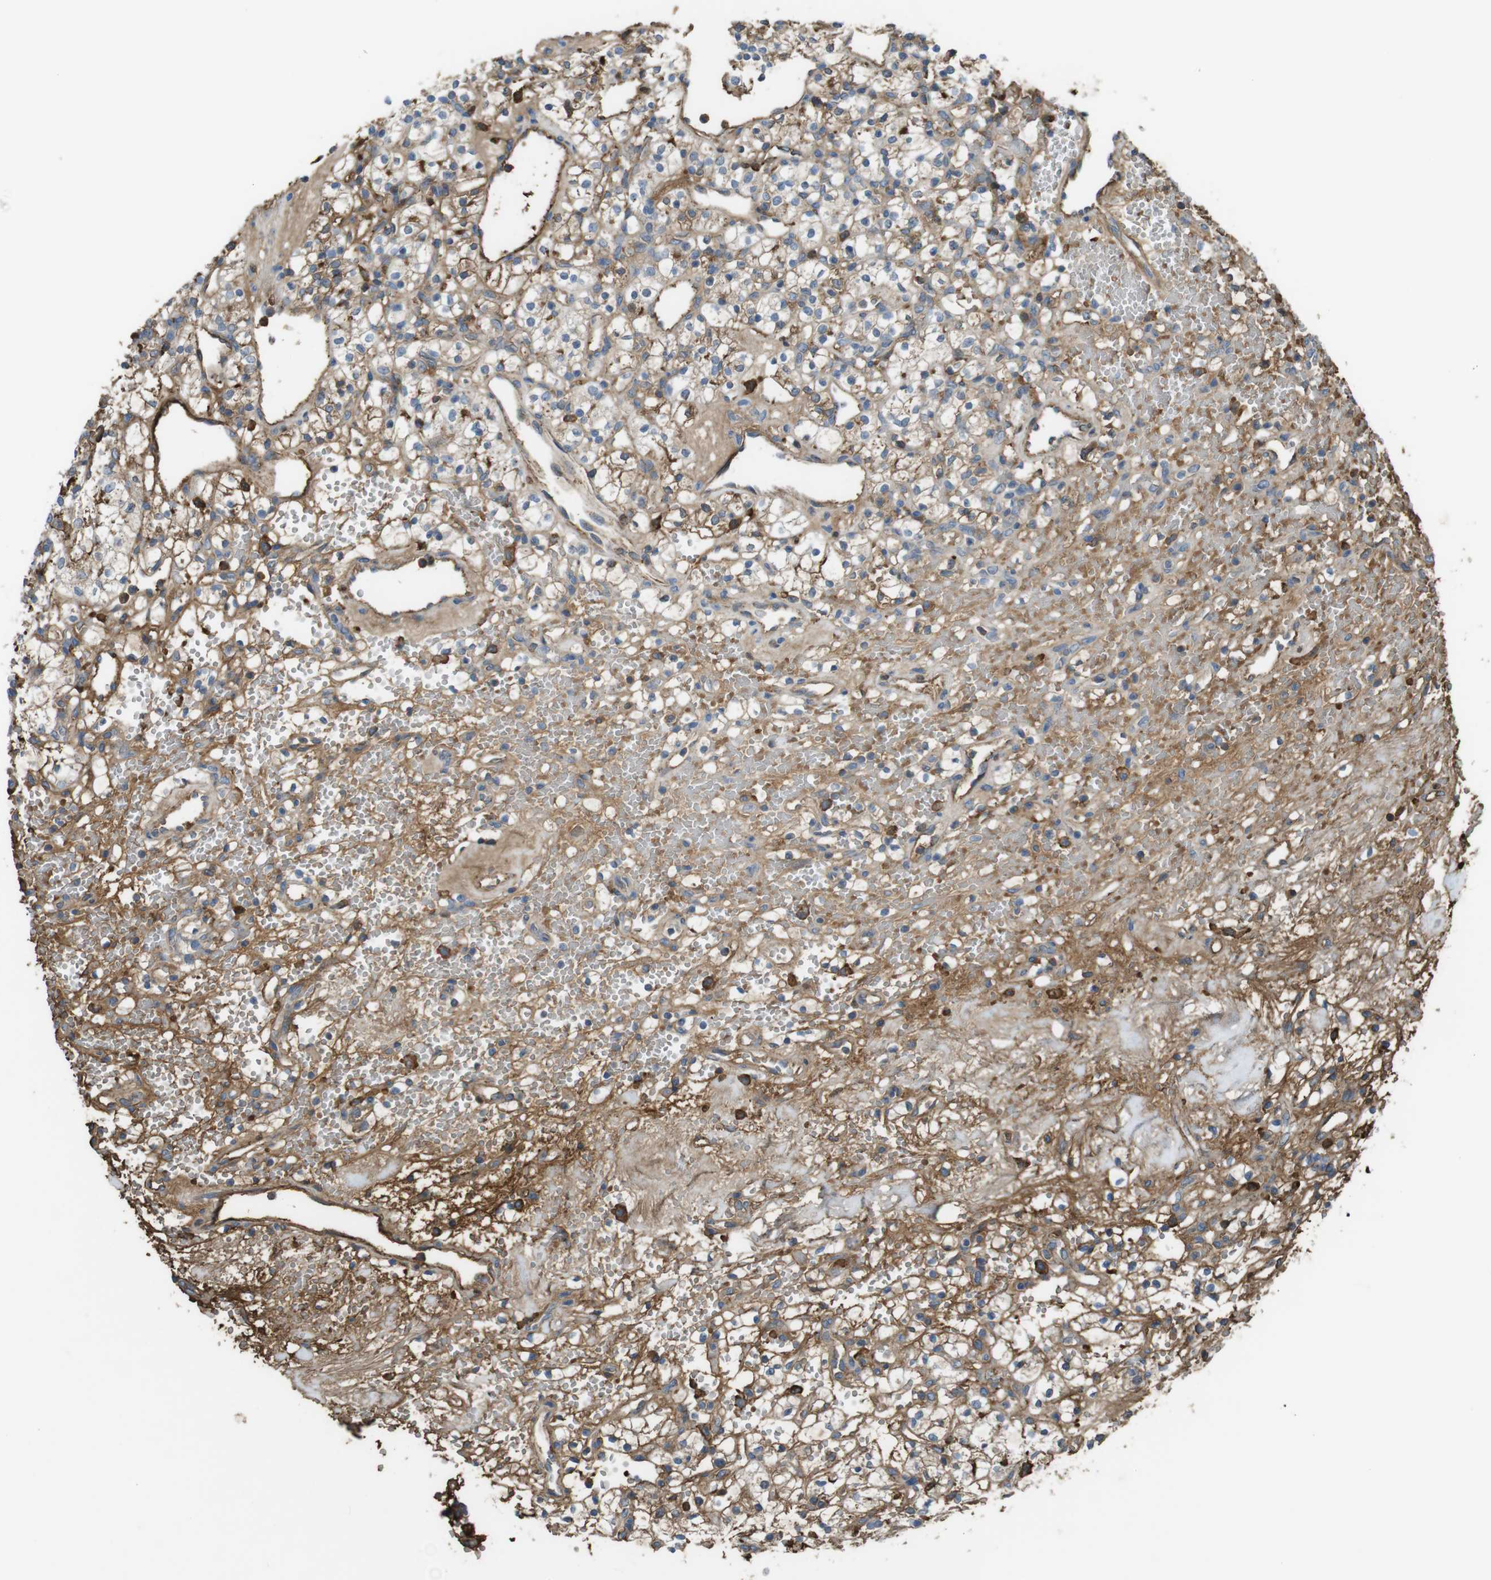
{"staining": {"intensity": "moderate", "quantity": "25%-75%", "location": "cytoplasmic/membranous"}, "tissue": "renal cancer", "cell_type": "Tumor cells", "image_type": "cancer", "snomed": [{"axis": "morphology", "description": "Adenocarcinoma, NOS"}, {"axis": "topography", "description": "Kidney"}], "caption": "Protein analysis of renal cancer (adenocarcinoma) tissue shows moderate cytoplasmic/membranous positivity in approximately 25%-75% of tumor cells. The protein is shown in brown color, while the nuclei are stained blue.", "gene": "LTBP4", "patient": {"sex": "female", "age": 60}}